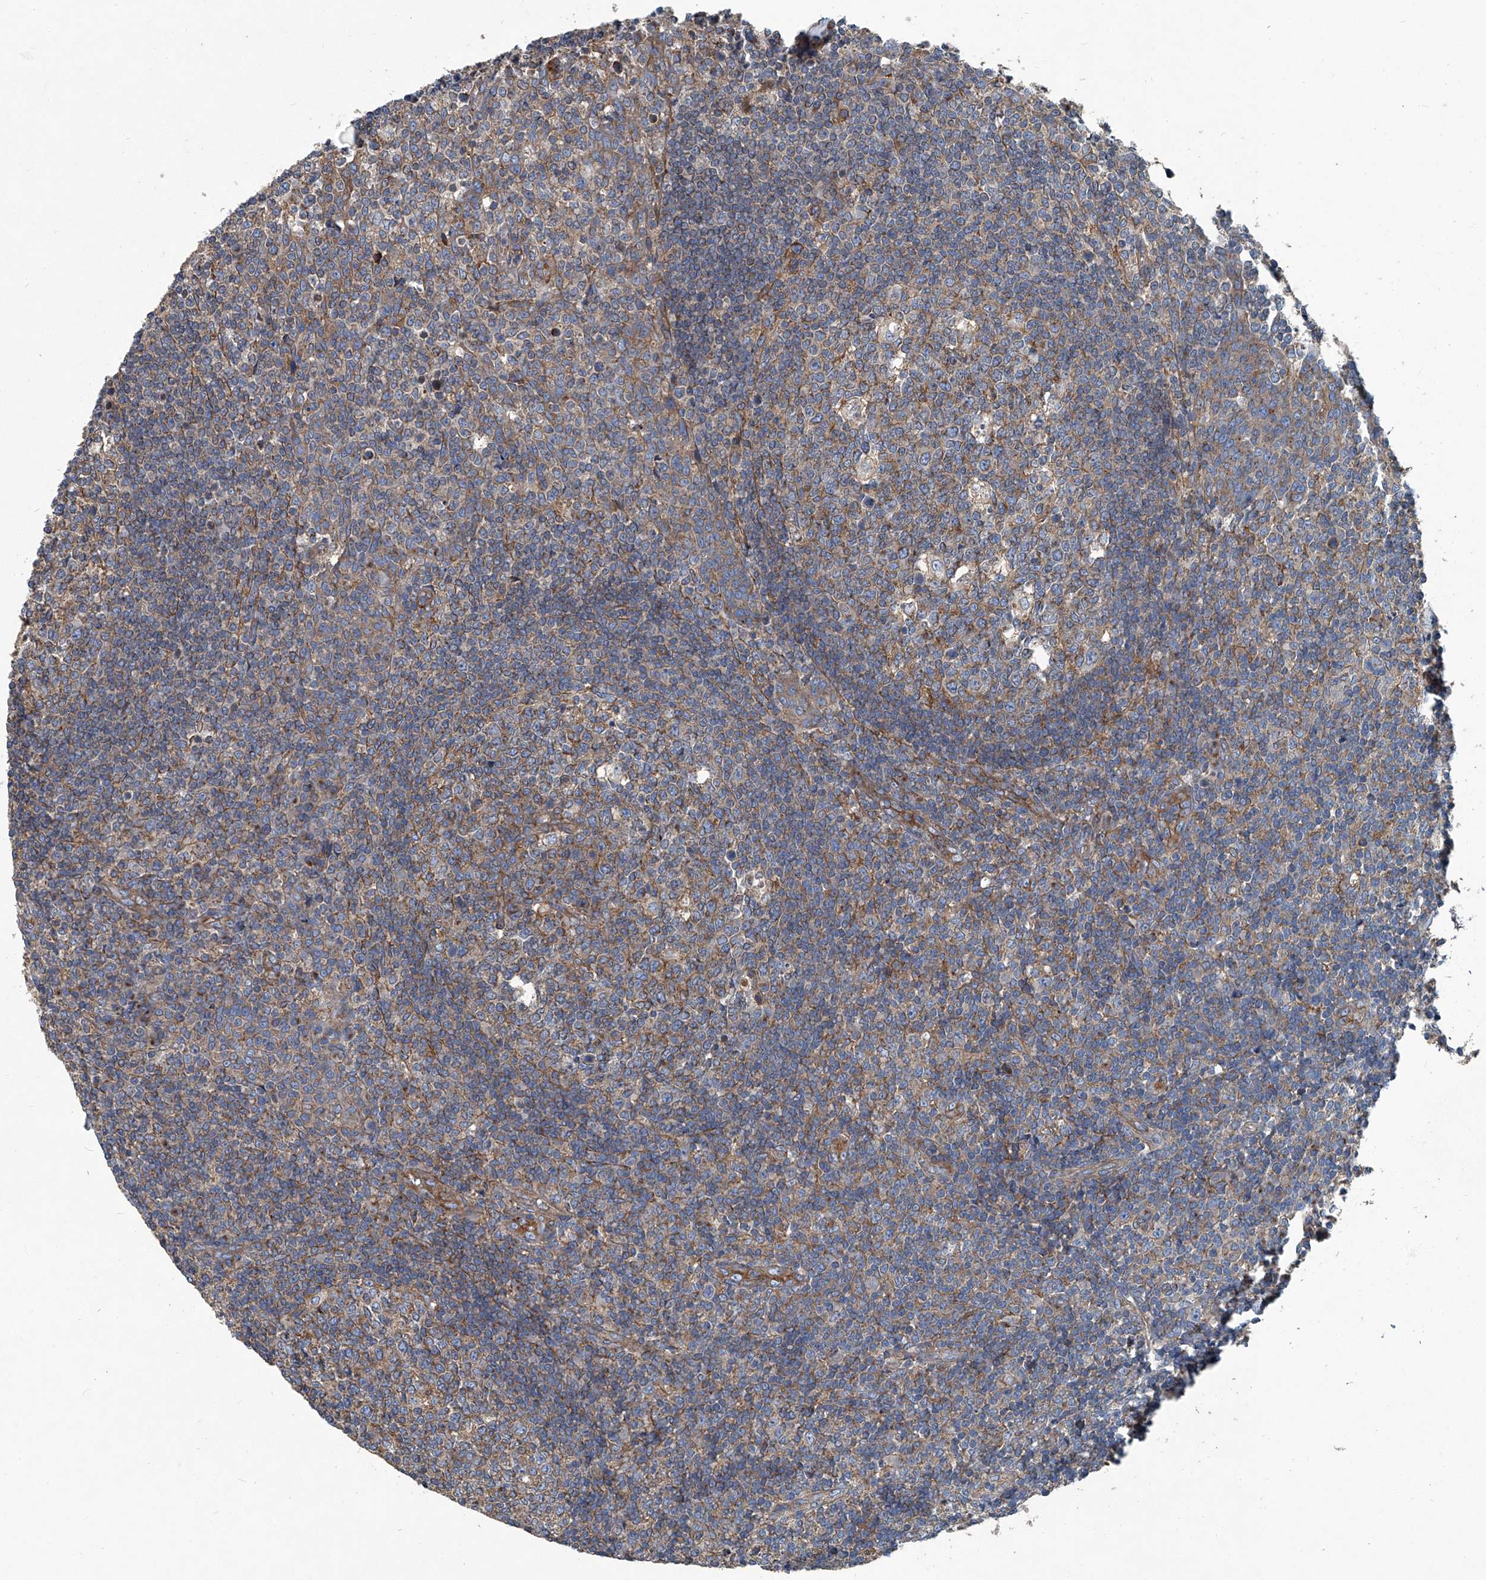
{"staining": {"intensity": "moderate", "quantity": "25%-75%", "location": "cytoplasmic/membranous"}, "tissue": "tonsil", "cell_type": "Germinal center cells", "image_type": "normal", "snomed": [{"axis": "morphology", "description": "Normal tissue, NOS"}, {"axis": "topography", "description": "Tonsil"}], "caption": "Immunohistochemical staining of unremarkable human tonsil exhibits medium levels of moderate cytoplasmic/membranous staining in about 25%-75% of germinal center cells. Using DAB (3,3'-diaminobenzidine) (brown) and hematoxylin (blue) stains, captured at high magnification using brightfield microscopy.", "gene": "PIGH", "patient": {"sex": "female", "age": 19}}